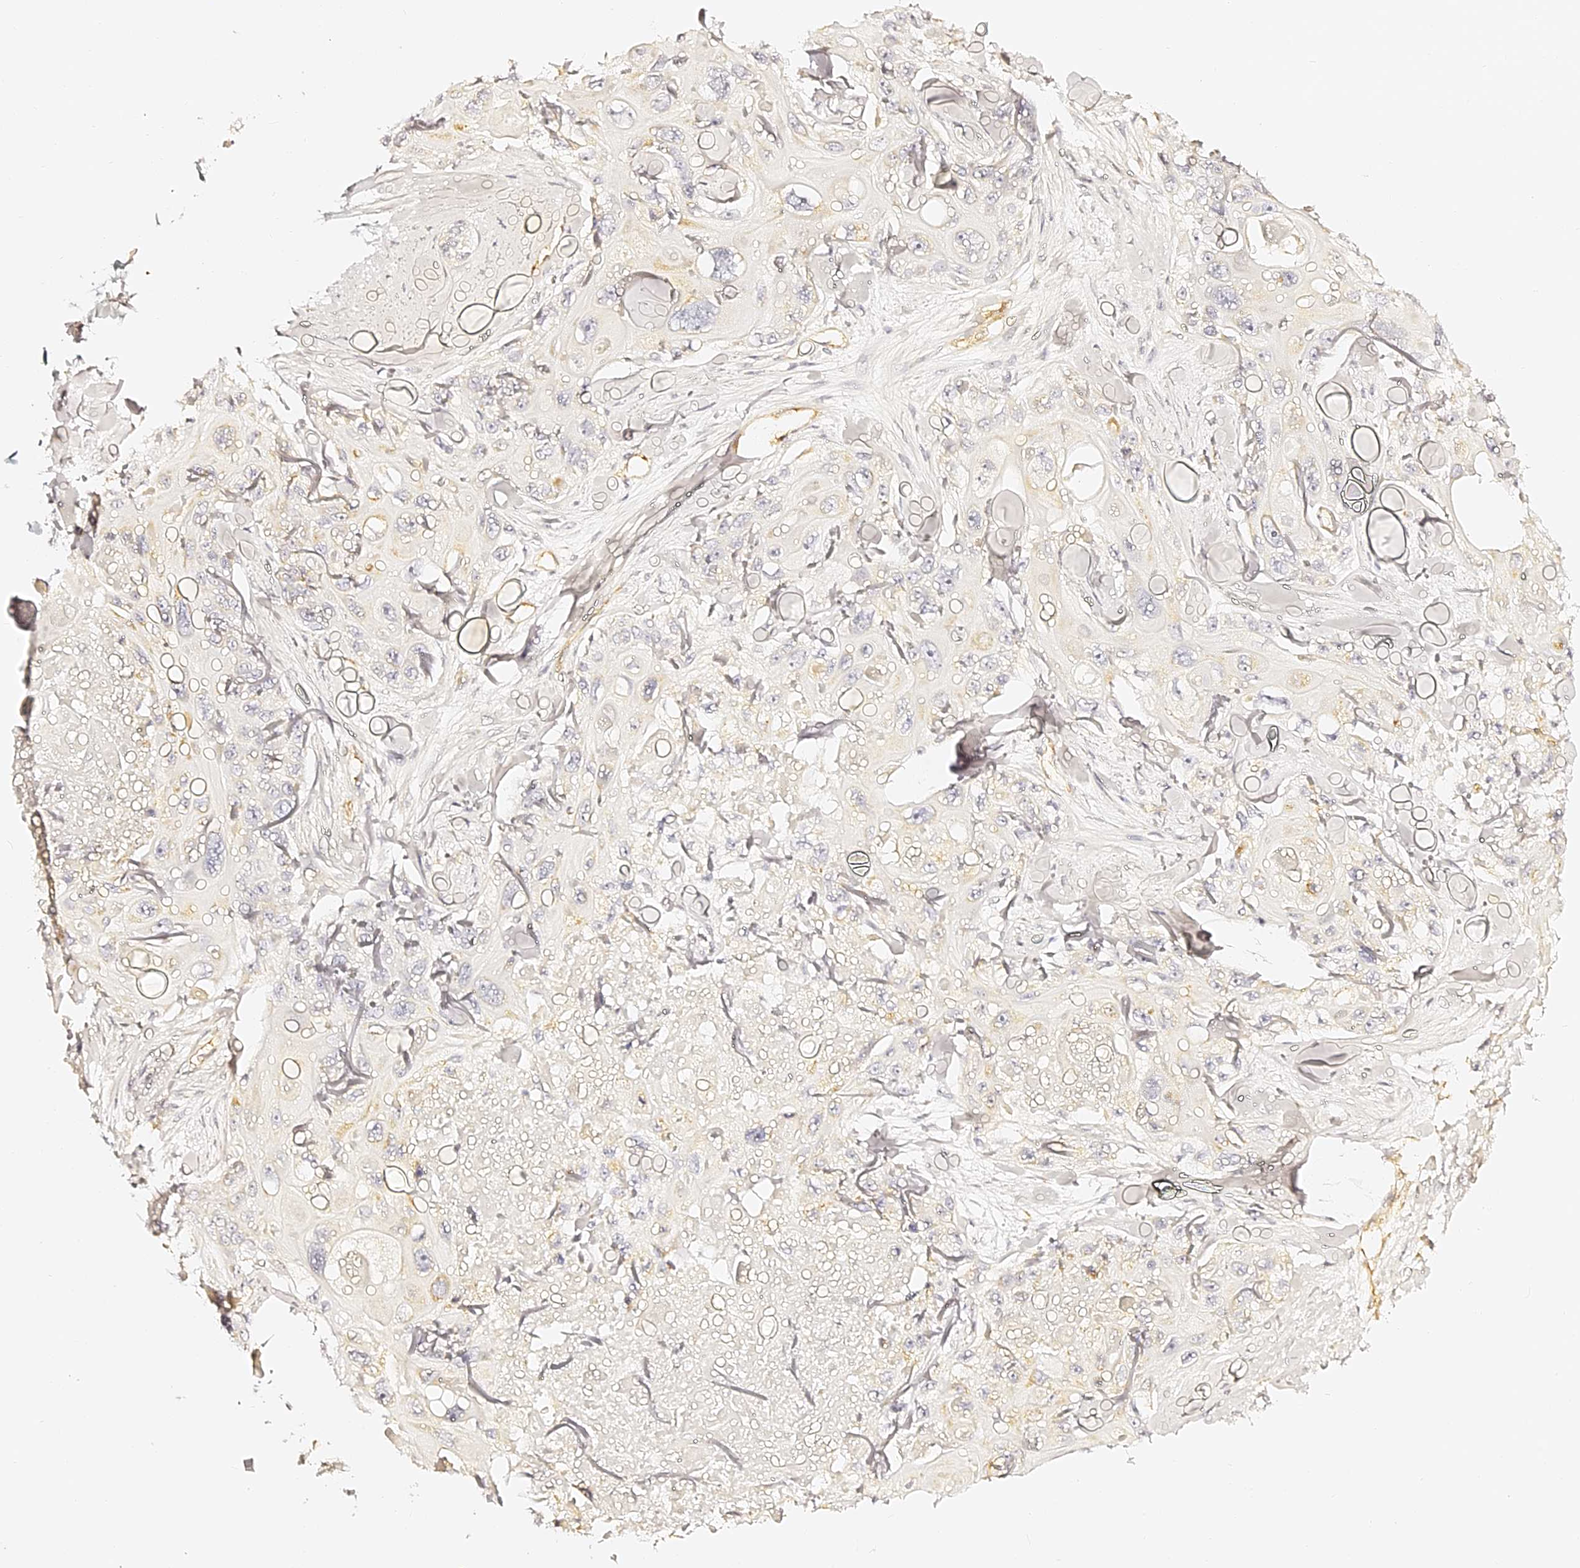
{"staining": {"intensity": "negative", "quantity": "none", "location": "none"}, "tissue": "skin cancer", "cell_type": "Tumor cells", "image_type": "cancer", "snomed": [{"axis": "morphology", "description": "Normal tissue, NOS"}, {"axis": "morphology", "description": "Squamous cell carcinoma, NOS"}, {"axis": "topography", "description": "Skin"}], "caption": "There is no significant expression in tumor cells of skin squamous cell carcinoma.", "gene": "SLC1A3", "patient": {"sex": "male", "age": 72}}